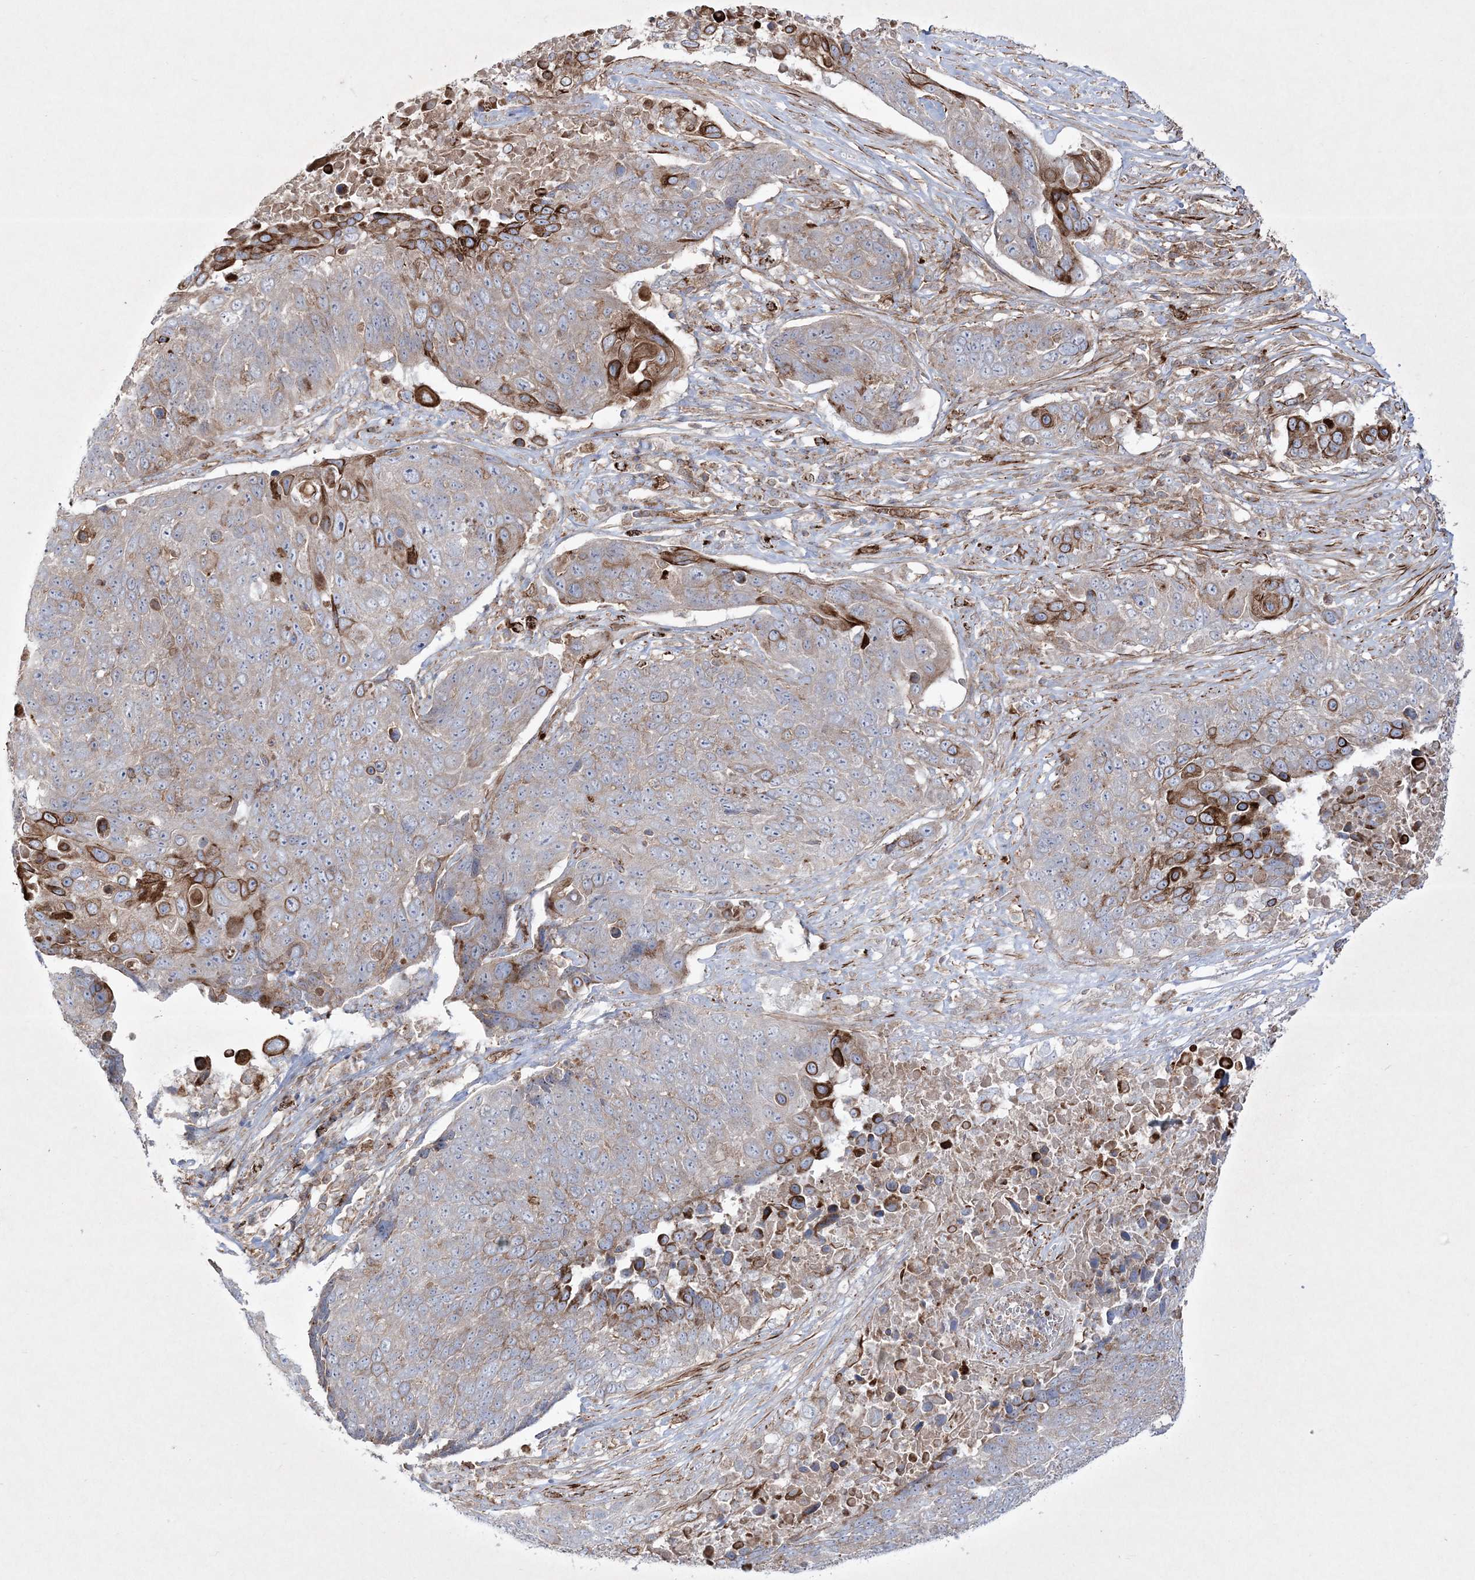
{"staining": {"intensity": "strong", "quantity": "<25%", "location": "cytoplasmic/membranous"}, "tissue": "lung cancer", "cell_type": "Tumor cells", "image_type": "cancer", "snomed": [{"axis": "morphology", "description": "Squamous cell carcinoma, NOS"}, {"axis": "topography", "description": "Lung"}], "caption": "Immunohistochemical staining of lung cancer (squamous cell carcinoma) reveals medium levels of strong cytoplasmic/membranous protein positivity in about <25% of tumor cells. (Stains: DAB in brown, nuclei in blue, Microscopy: brightfield microscopy at high magnification).", "gene": "RICTOR", "patient": {"sex": "male", "age": 66}}